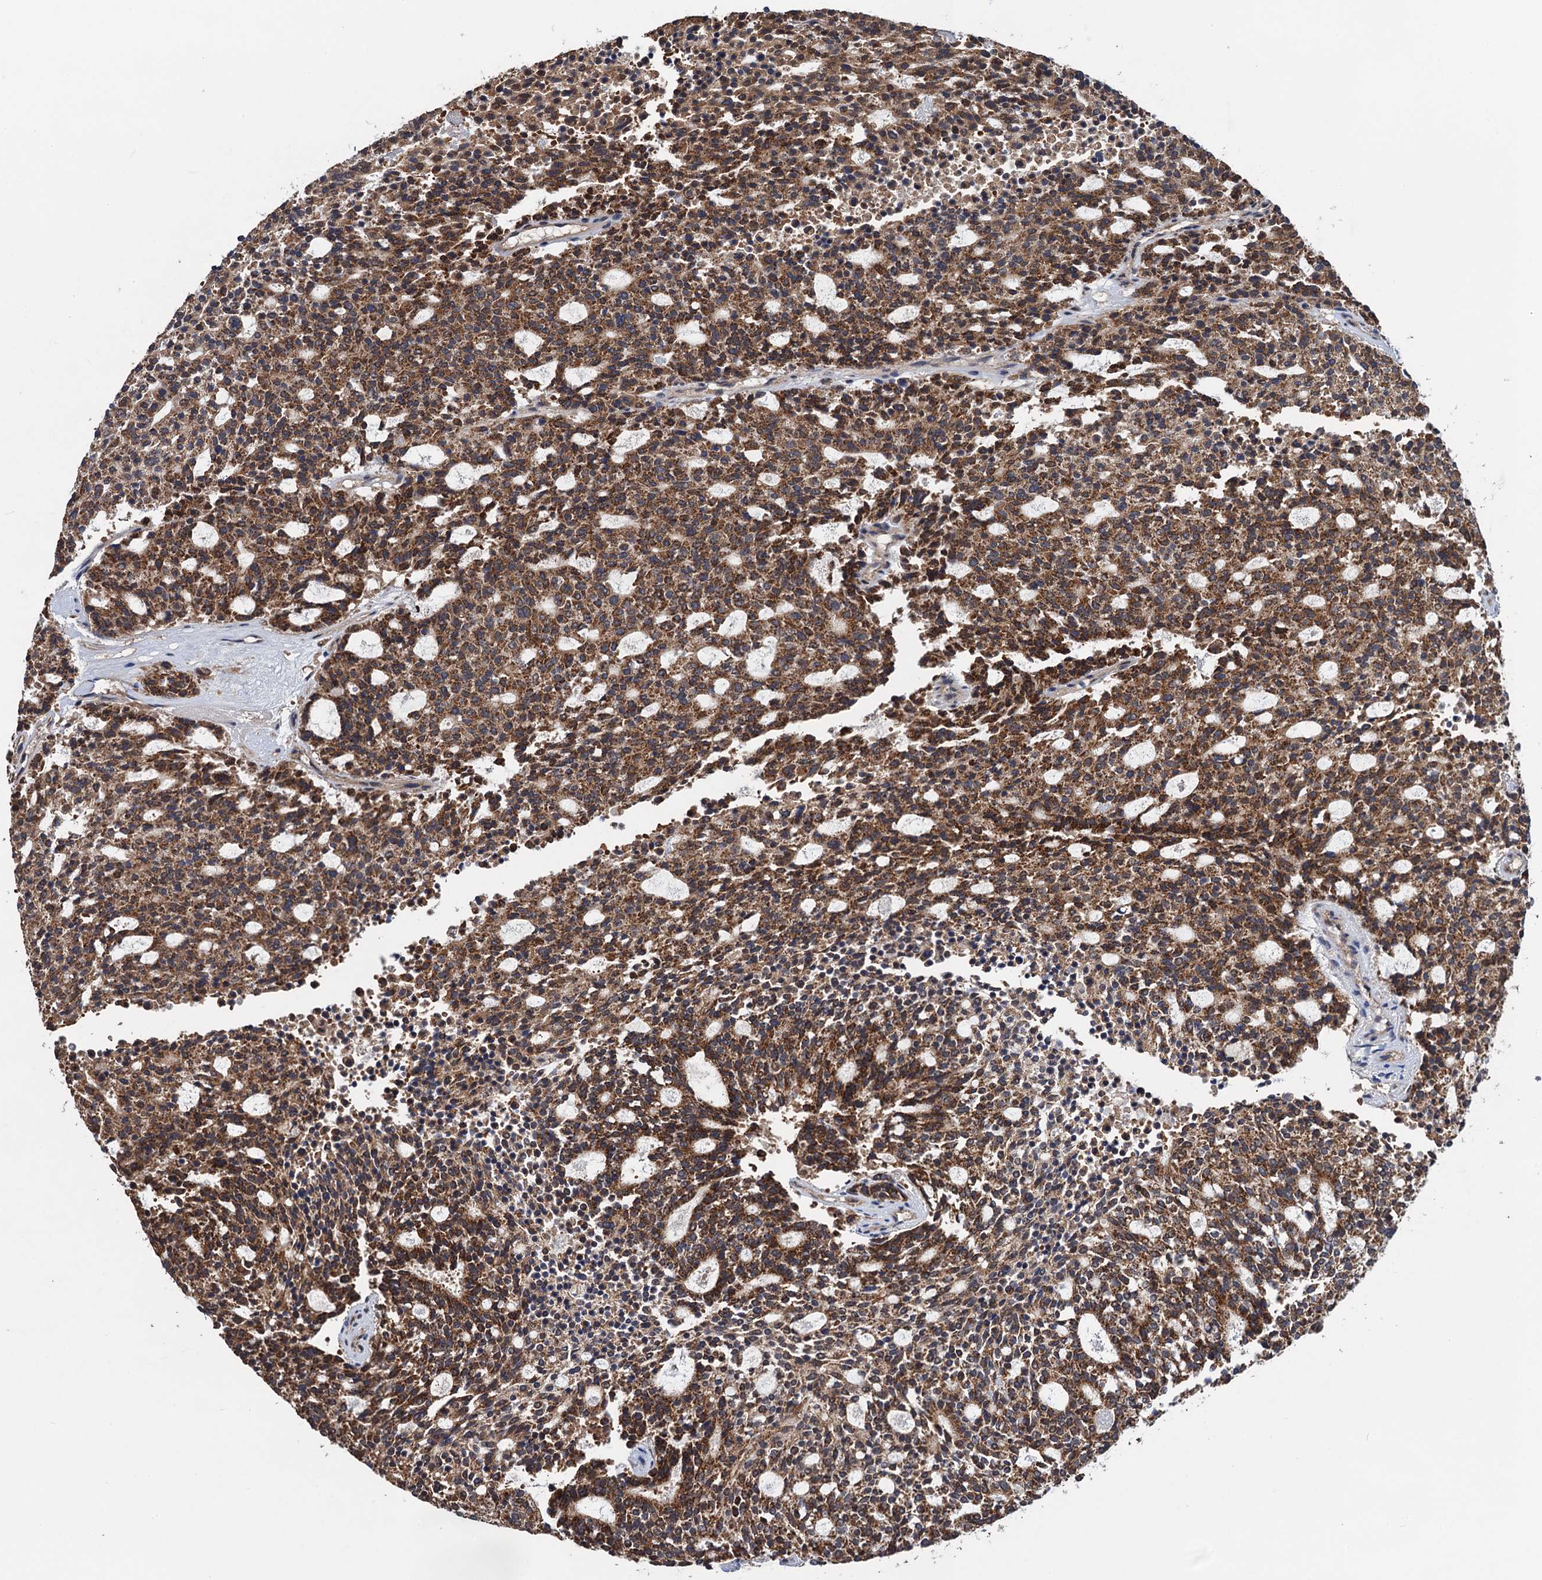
{"staining": {"intensity": "strong", "quantity": ">75%", "location": "cytoplasmic/membranous"}, "tissue": "carcinoid", "cell_type": "Tumor cells", "image_type": "cancer", "snomed": [{"axis": "morphology", "description": "Carcinoid, malignant, NOS"}, {"axis": "topography", "description": "Pancreas"}], "caption": "This histopathology image reveals IHC staining of carcinoid (malignant), with high strong cytoplasmic/membranous staining in approximately >75% of tumor cells.", "gene": "PTCD3", "patient": {"sex": "female", "age": 54}}